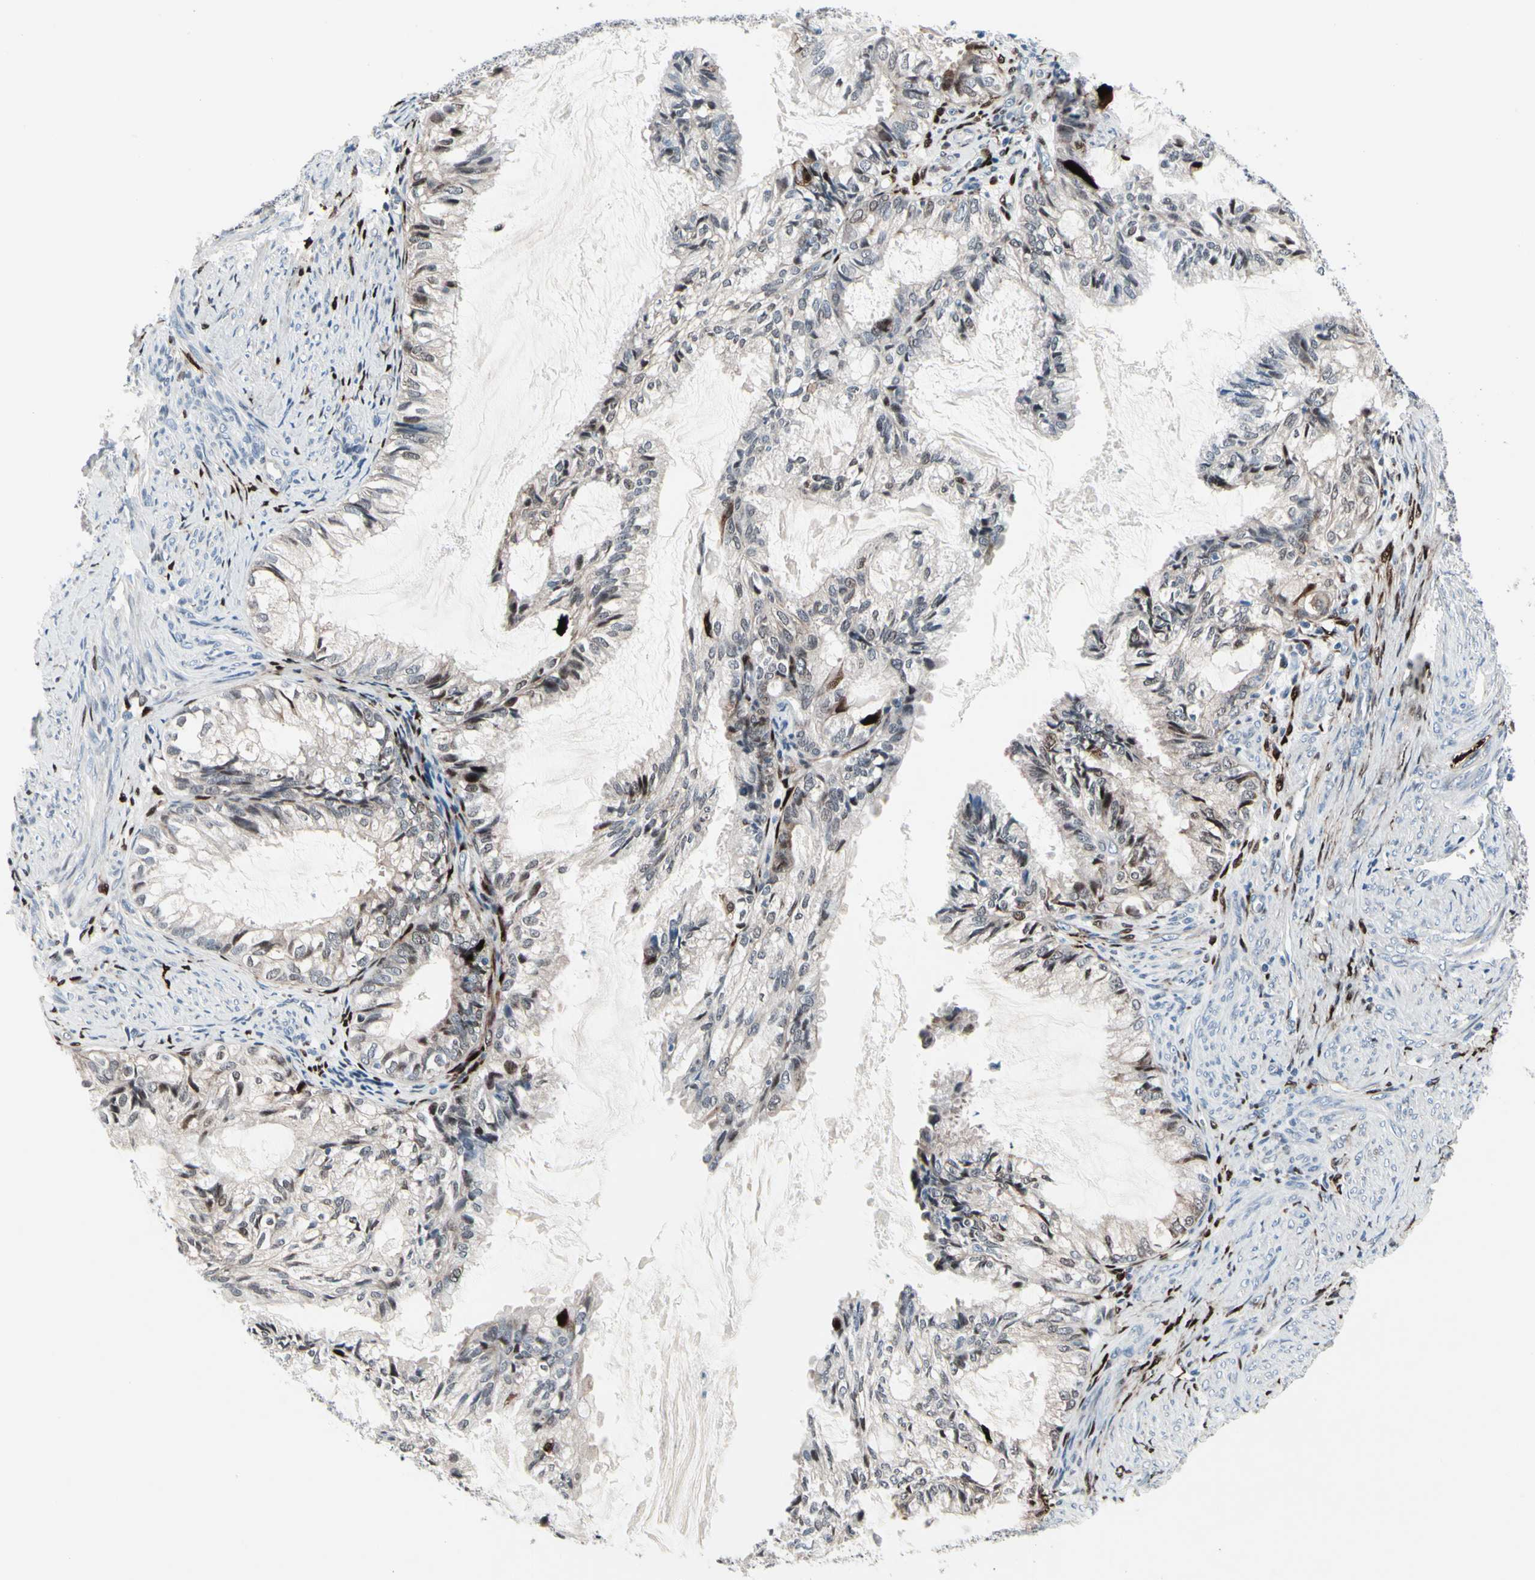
{"staining": {"intensity": "weak", "quantity": "<25%", "location": "cytoplasmic/membranous,nuclear"}, "tissue": "cervical cancer", "cell_type": "Tumor cells", "image_type": "cancer", "snomed": [{"axis": "morphology", "description": "Normal tissue, NOS"}, {"axis": "morphology", "description": "Adenocarcinoma, NOS"}, {"axis": "topography", "description": "Cervix"}, {"axis": "topography", "description": "Endometrium"}], "caption": "Photomicrograph shows no significant protein staining in tumor cells of adenocarcinoma (cervical).", "gene": "TXN", "patient": {"sex": "female", "age": 86}}